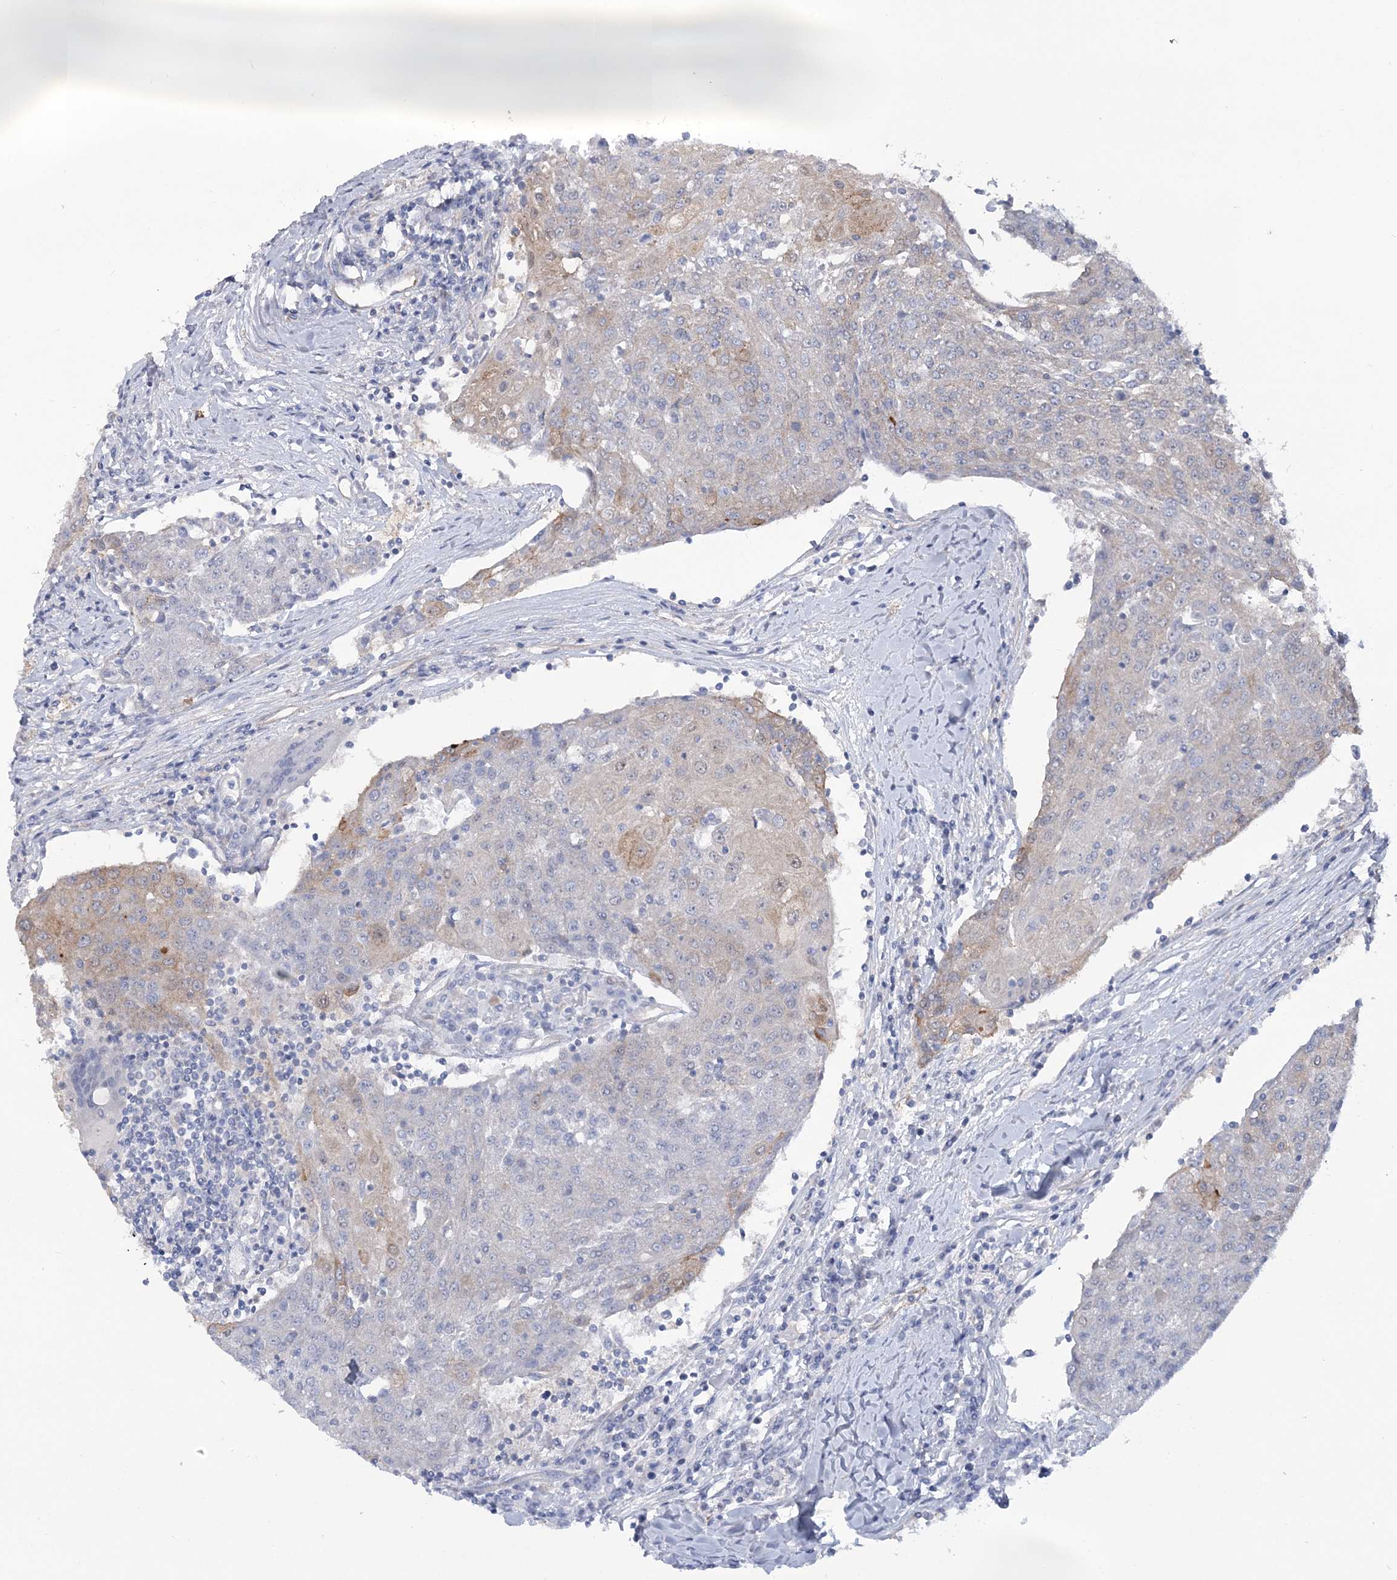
{"staining": {"intensity": "negative", "quantity": "none", "location": "none"}, "tissue": "urothelial cancer", "cell_type": "Tumor cells", "image_type": "cancer", "snomed": [{"axis": "morphology", "description": "Urothelial carcinoma, High grade"}, {"axis": "topography", "description": "Urinary bladder"}], "caption": "Immunohistochemical staining of human urothelial carcinoma (high-grade) exhibits no significant staining in tumor cells.", "gene": "RAB11FIP5", "patient": {"sex": "female", "age": 85}}